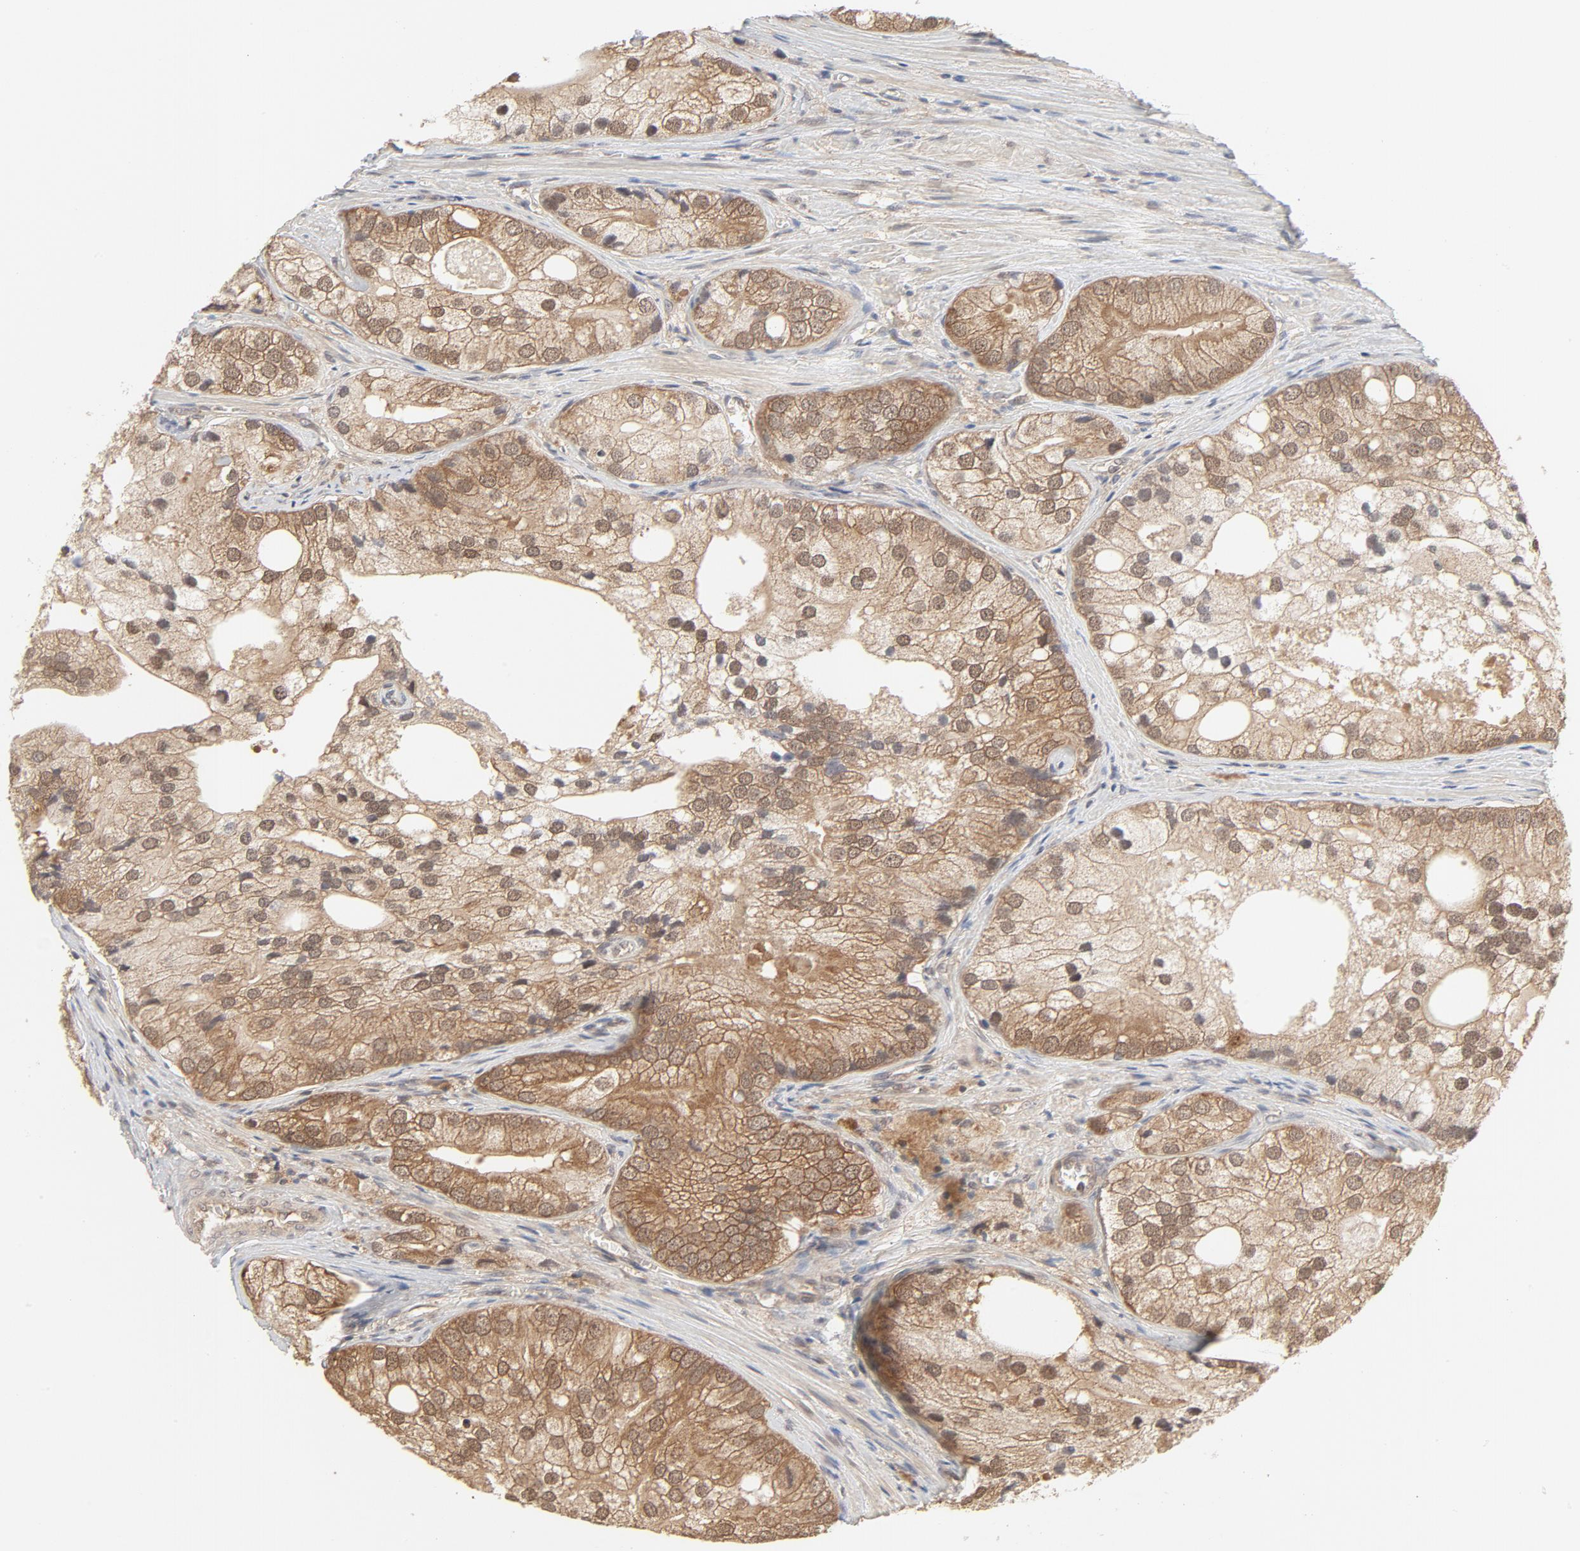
{"staining": {"intensity": "moderate", "quantity": "25%-75%", "location": "cytoplasmic/membranous,nuclear"}, "tissue": "prostate cancer", "cell_type": "Tumor cells", "image_type": "cancer", "snomed": [{"axis": "morphology", "description": "Adenocarcinoma, Low grade"}, {"axis": "topography", "description": "Prostate"}], "caption": "Immunohistochemistry (IHC) staining of prostate cancer, which reveals medium levels of moderate cytoplasmic/membranous and nuclear expression in approximately 25%-75% of tumor cells indicating moderate cytoplasmic/membranous and nuclear protein positivity. The staining was performed using DAB (brown) for protein detection and nuclei were counterstained in hematoxylin (blue).", "gene": "NEDD8", "patient": {"sex": "male", "age": 69}}